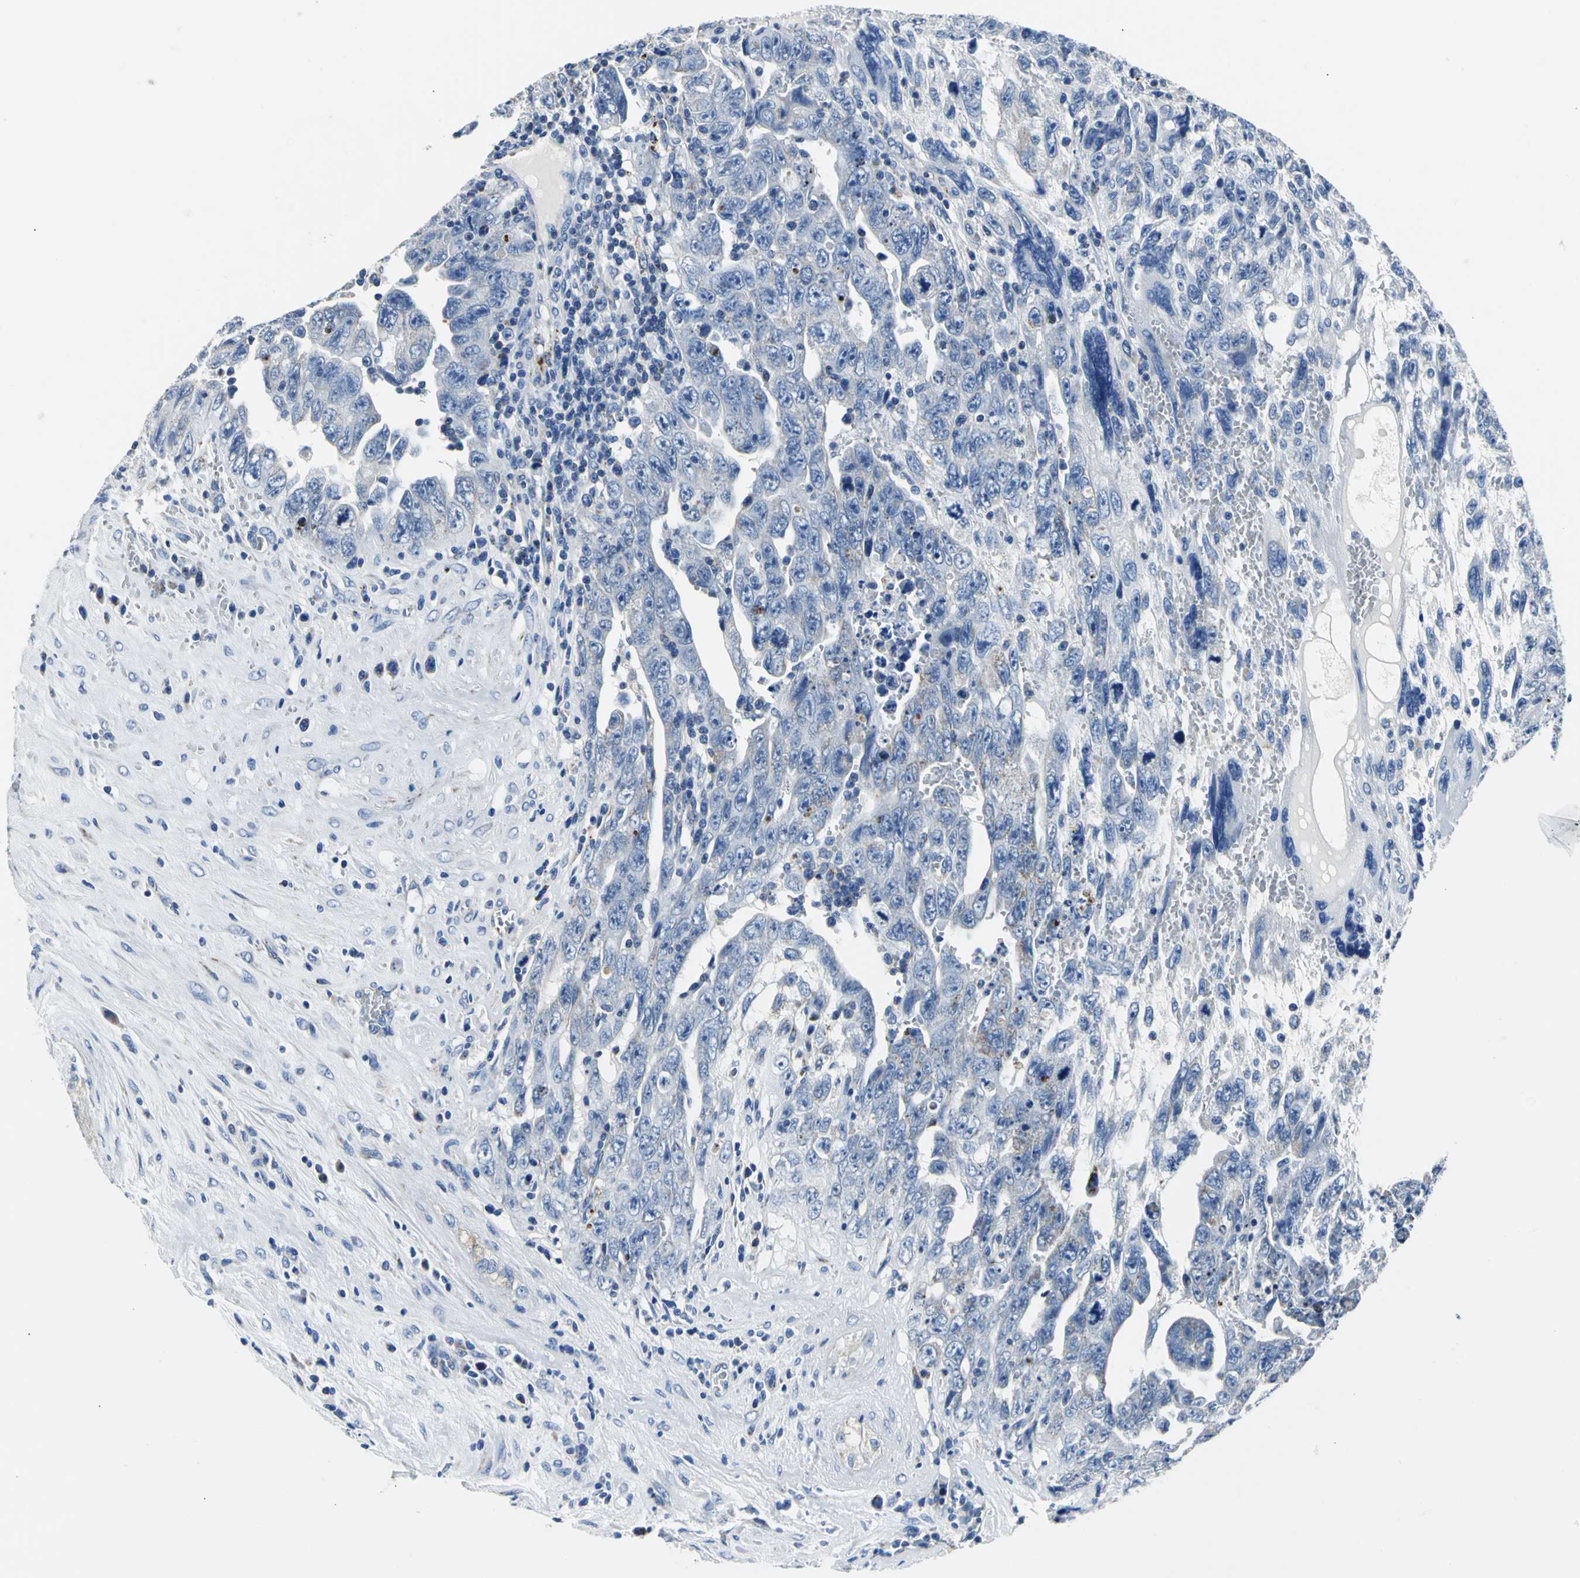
{"staining": {"intensity": "weak", "quantity": "<25%", "location": "cytoplasmic/membranous"}, "tissue": "testis cancer", "cell_type": "Tumor cells", "image_type": "cancer", "snomed": [{"axis": "morphology", "description": "Carcinoma, Embryonal, NOS"}, {"axis": "topography", "description": "Testis"}], "caption": "DAB (3,3'-diaminobenzidine) immunohistochemical staining of human testis embryonal carcinoma demonstrates no significant staining in tumor cells. The staining is performed using DAB brown chromogen with nuclei counter-stained in using hematoxylin.", "gene": "IFI6", "patient": {"sex": "male", "age": 28}}